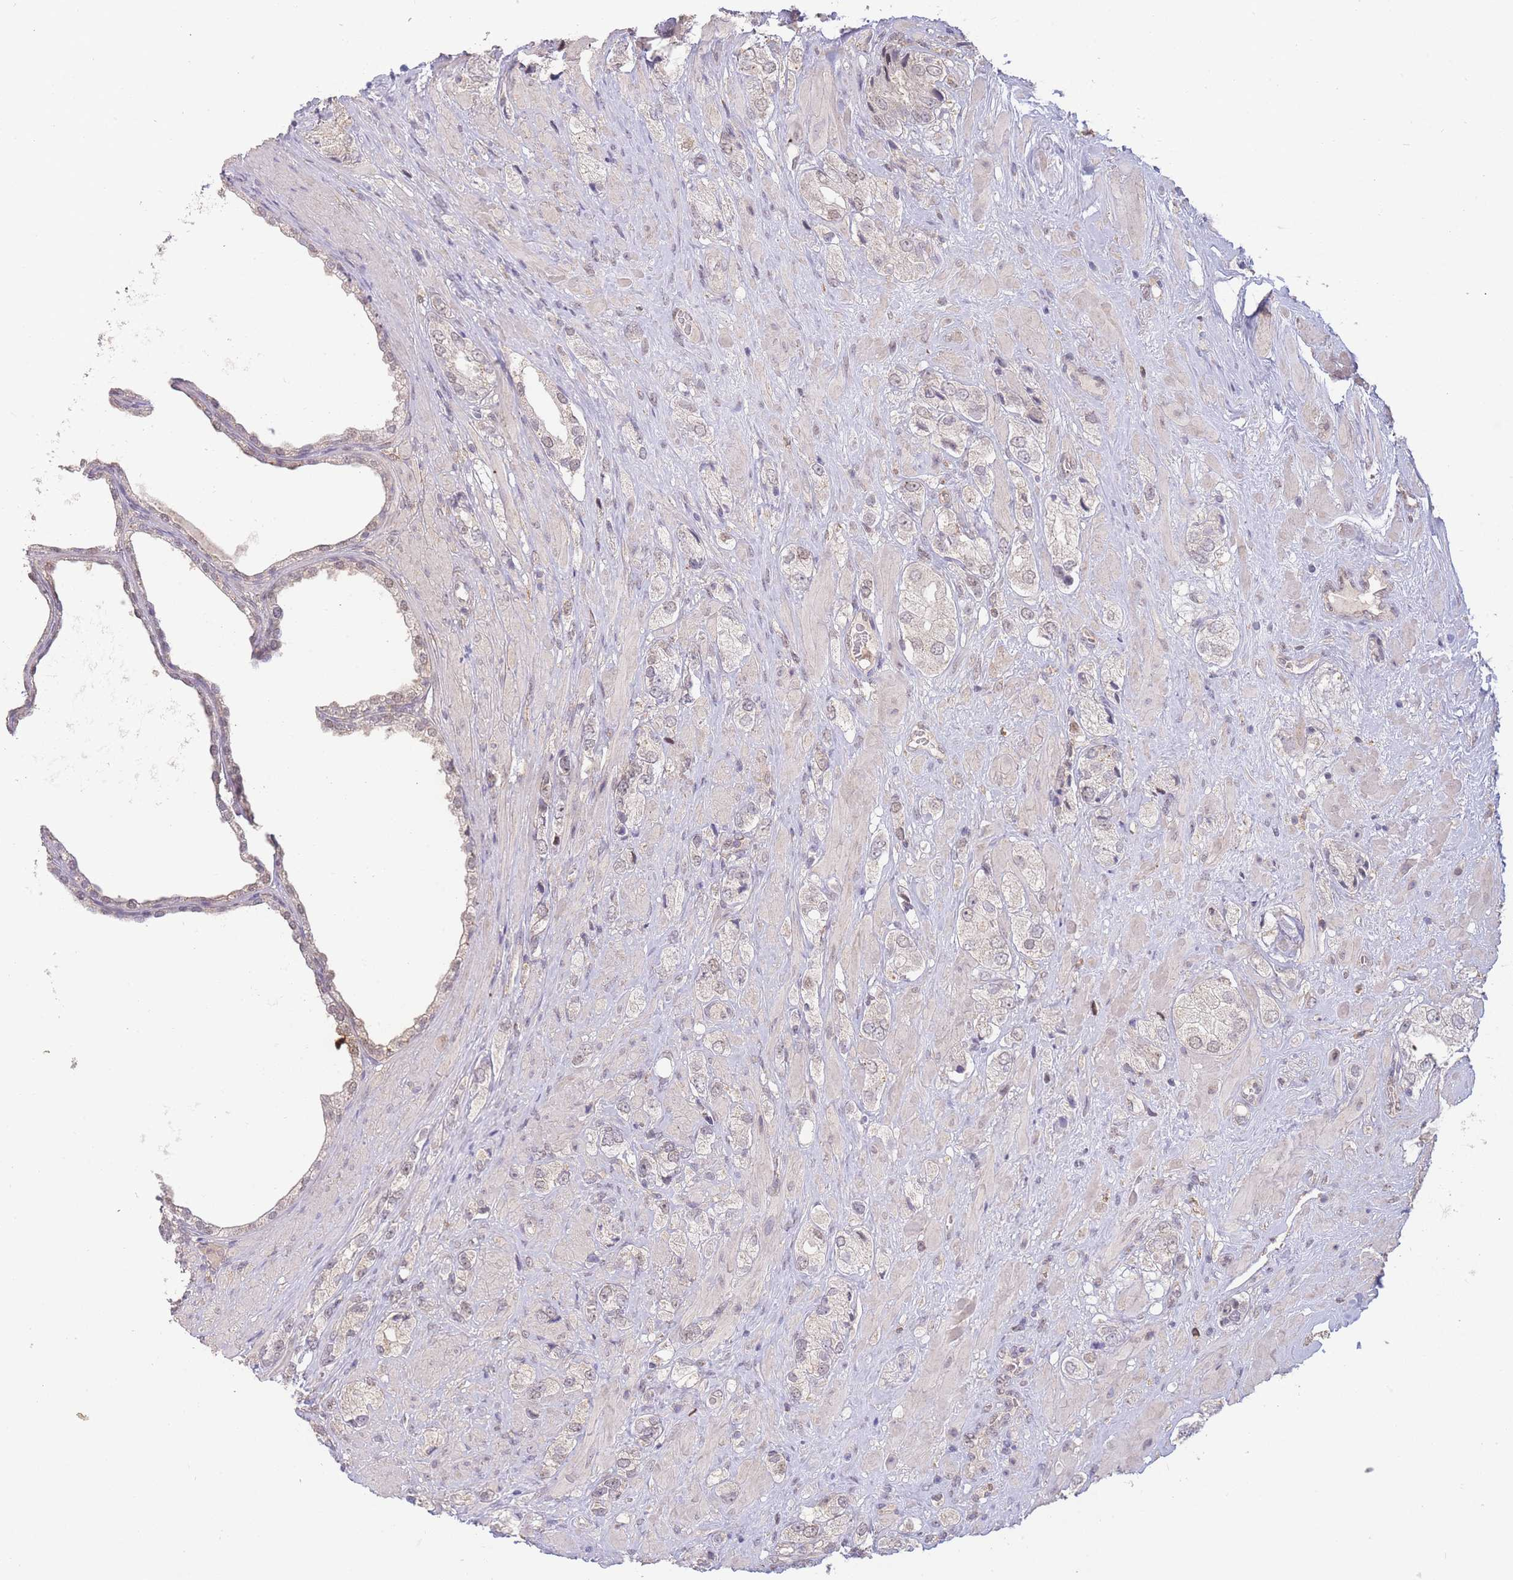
{"staining": {"intensity": "weak", "quantity": "<25%", "location": "nuclear"}, "tissue": "prostate cancer", "cell_type": "Tumor cells", "image_type": "cancer", "snomed": [{"axis": "morphology", "description": "Adenocarcinoma, High grade"}, {"axis": "topography", "description": "Prostate and seminal vesicle, NOS"}], "caption": "There is no significant staining in tumor cells of adenocarcinoma (high-grade) (prostate).", "gene": "RNF144B", "patient": {"sex": "male", "age": 64}}